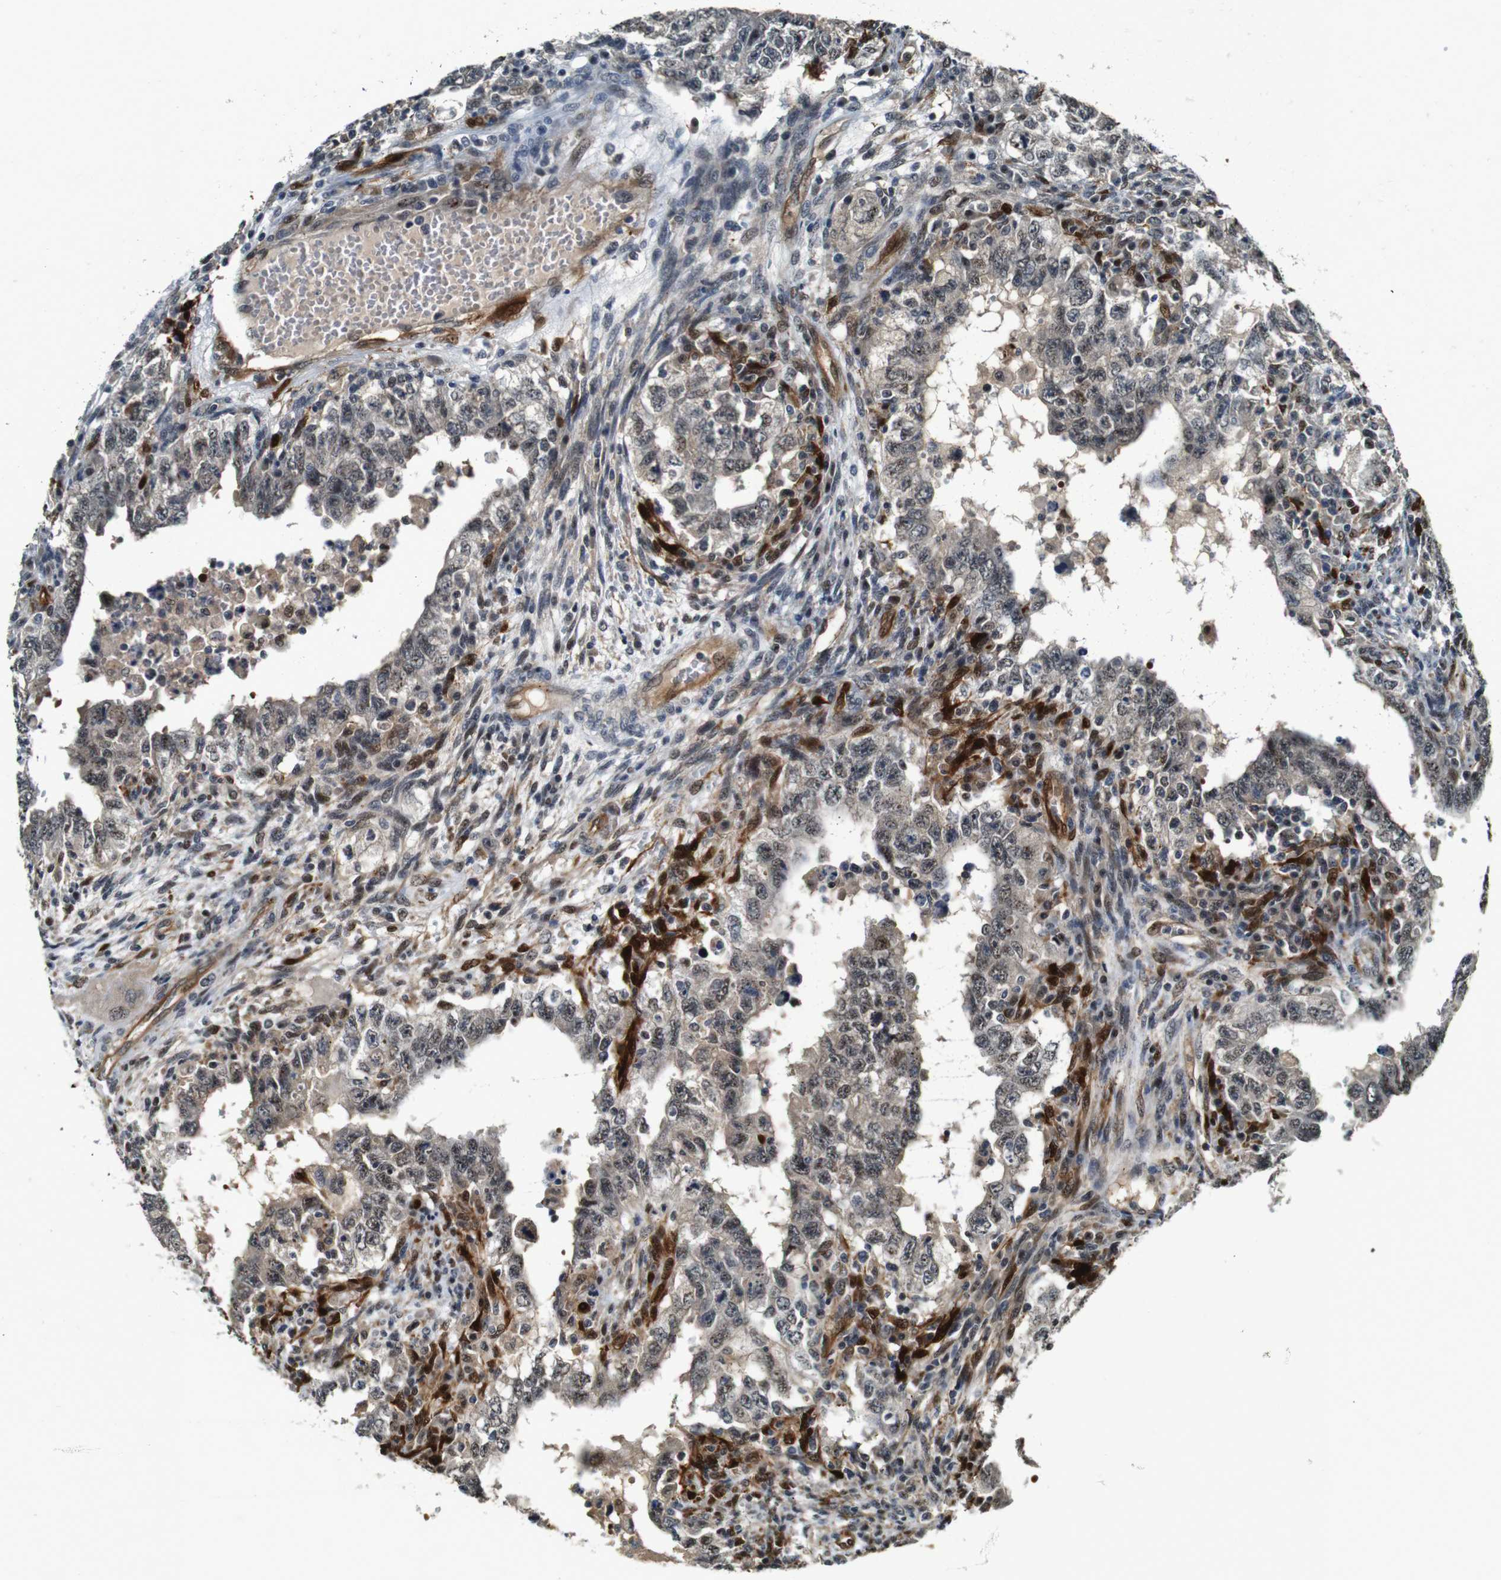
{"staining": {"intensity": "weak", "quantity": ">75%", "location": "nuclear"}, "tissue": "testis cancer", "cell_type": "Tumor cells", "image_type": "cancer", "snomed": [{"axis": "morphology", "description": "Carcinoma, Embryonal, NOS"}, {"axis": "topography", "description": "Testis"}], "caption": "Embryonal carcinoma (testis) tissue displays weak nuclear staining in about >75% of tumor cells, visualized by immunohistochemistry.", "gene": "LXN", "patient": {"sex": "male", "age": 26}}